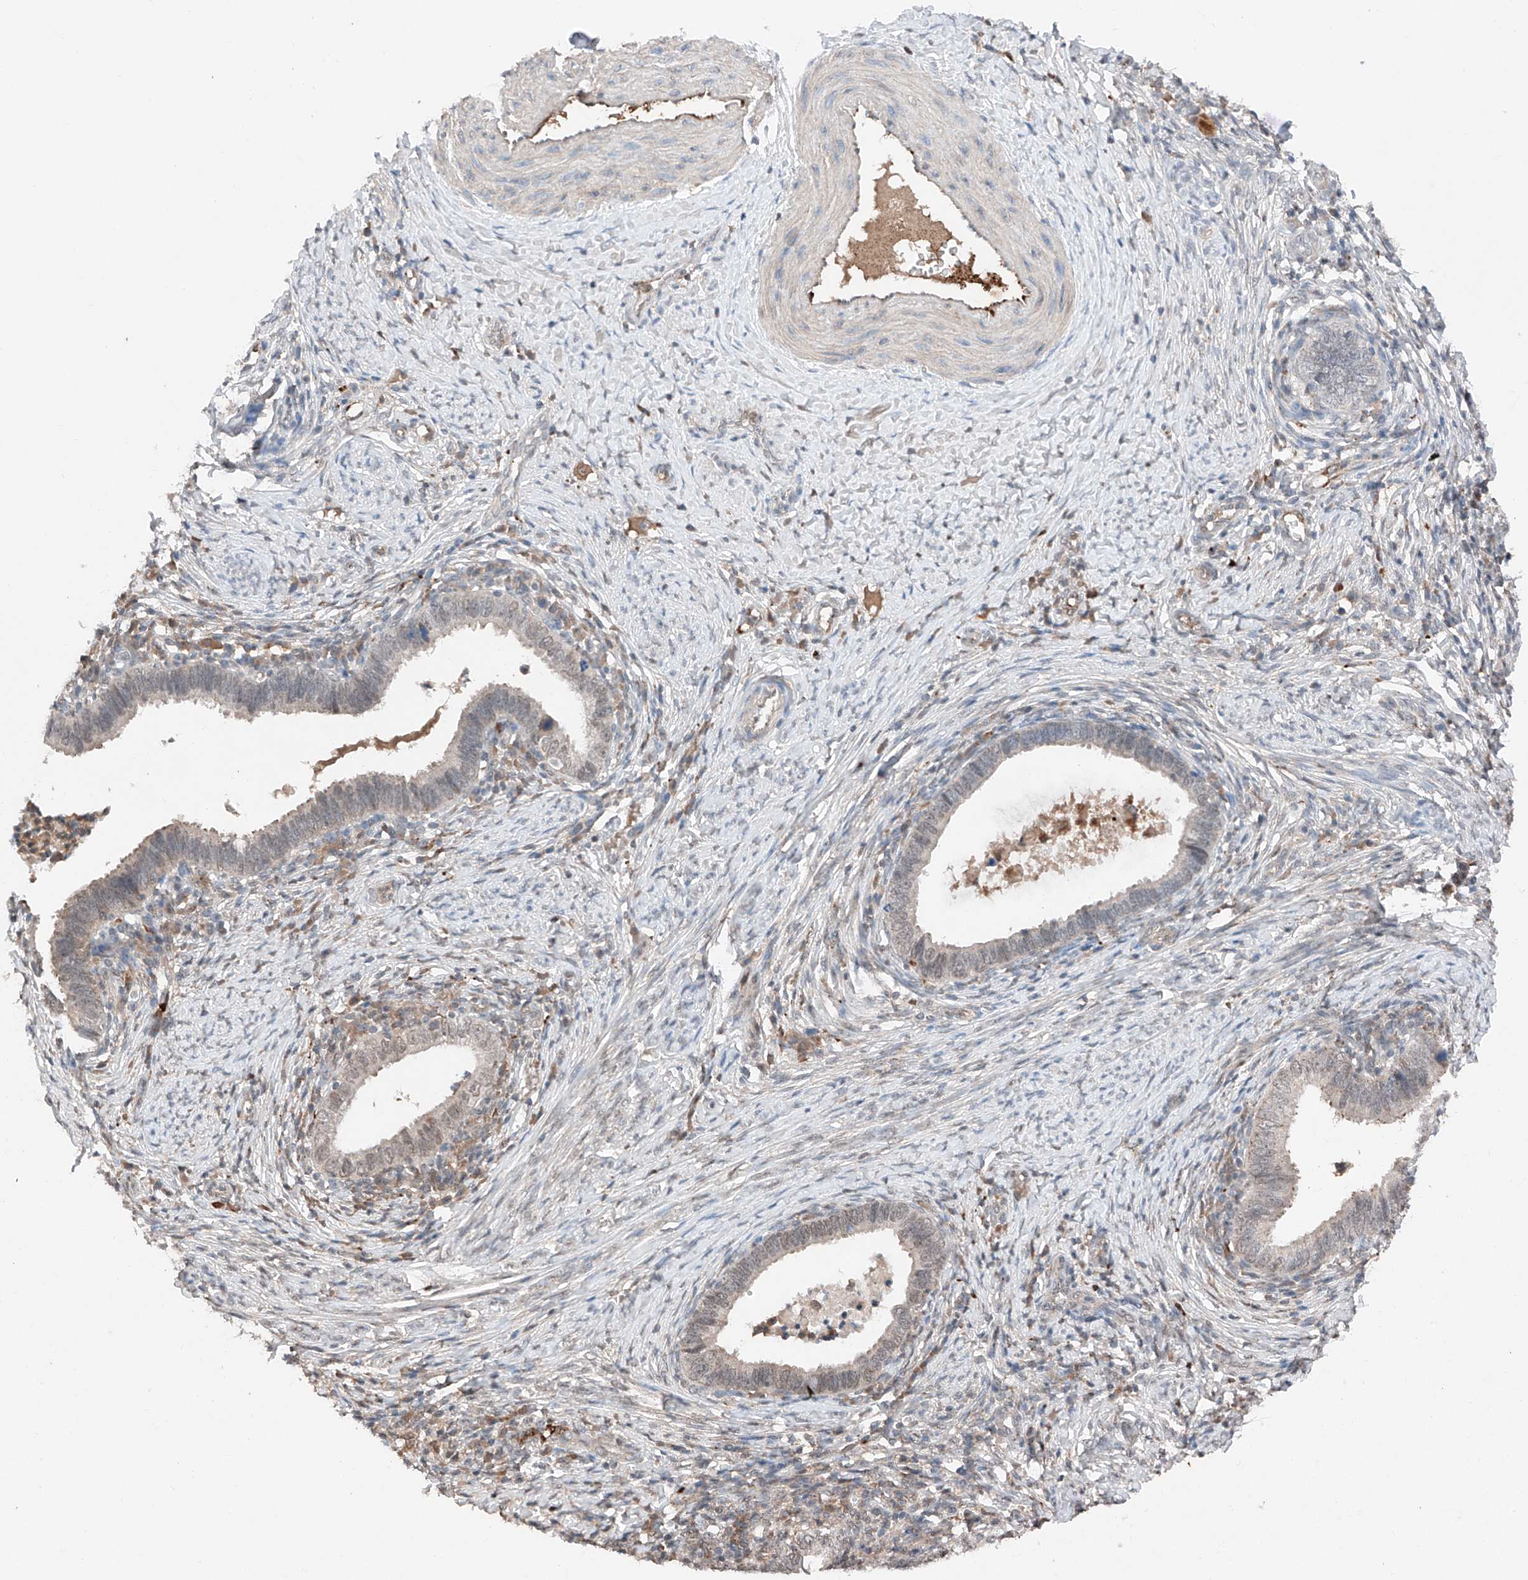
{"staining": {"intensity": "moderate", "quantity": "<25%", "location": "nuclear"}, "tissue": "cervical cancer", "cell_type": "Tumor cells", "image_type": "cancer", "snomed": [{"axis": "morphology", "description": "Adenocarcinoma, NOS"}, {"axis": "topography", "description": "Cervix"}], "caption": "A low amount of moderate nuclear expression is identified in approximately <25% of tumor cells in cervical adenocarcinoma tissue. (Stains: DAB (3,3'-diaminobenzidine) in brown, nuclei in blue, Microscopy: brightfield microscopy at high magnification).", "gene": "TBX4", "patient": {"sex": "female", "age": 36}}